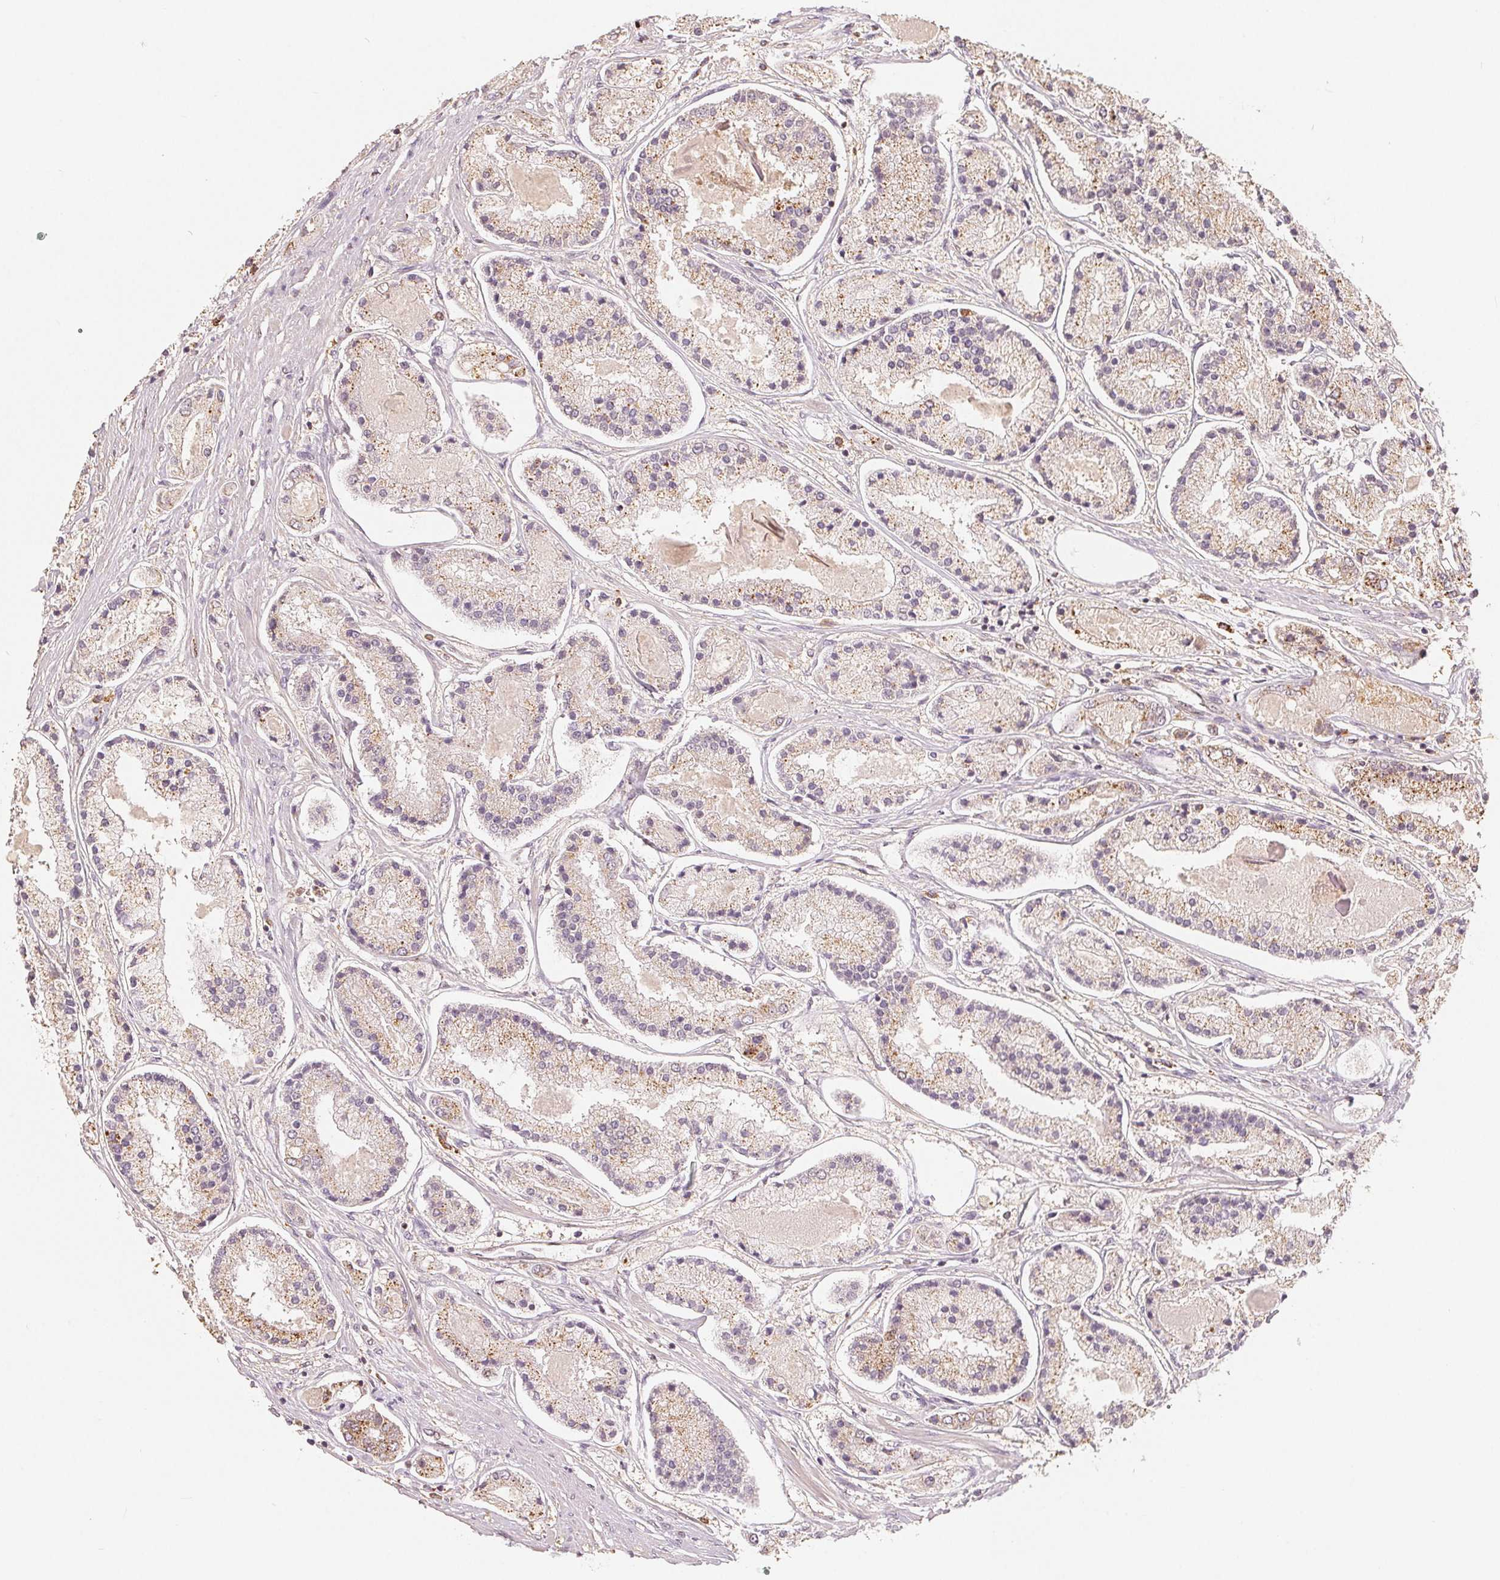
{"staining": {"intensity": "weak", "quantity": "25%-75%", "location": "cytoplasmic/membranous"}, "tissue": "prostate cancer", "cell_type": "Tumor cells", "image_type": "cancer", "snomed": [{"axis": "morphology", "description": "Adenocarcinoma, High grade"}, {"axis": "topography", "description": "Prostate"}], "caption": "Weak cytoplasmic/membranous protein positivity is identified in about 25%-75% of tumor cells in prostate cancer (adenocarcinoma (high-grade)).", "gene": "GUSB", "patient": {"sex": "male", "age": 67}}